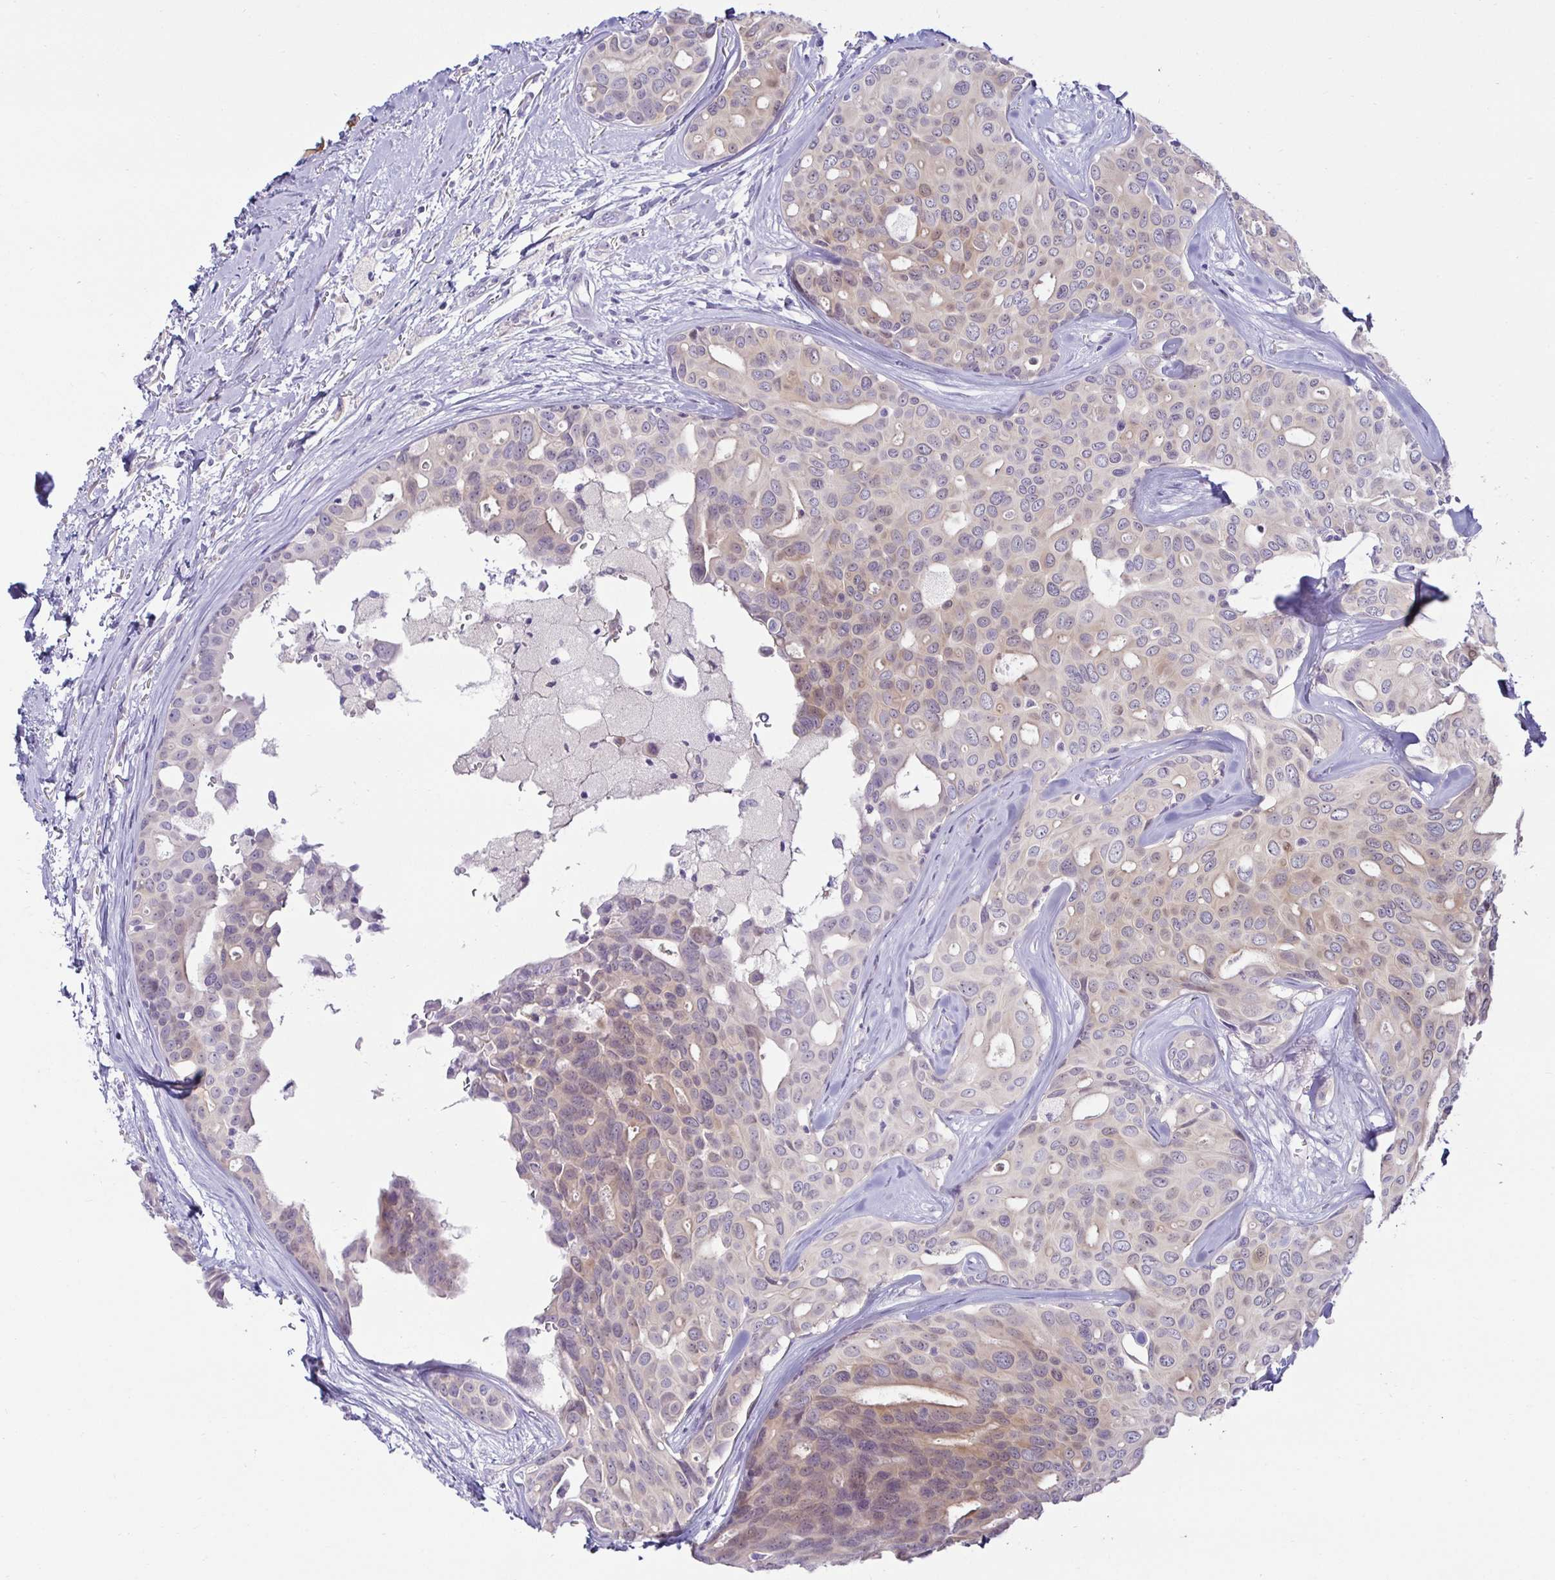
{"staining": {"intensity": "weak", "quantity": "<25%", "location": "cytoplasmic/membranous"}, "tissue": "breast cancer", "cell_type": "Tumor cells", "image_type": "cancer", "snomed": [{"axis": "morphology", "description": "Duct carcinoma"}, {"axis": "topography", "description": "Breast"}], "caption": "Tumor cells show no significant staining in intraductal carcinoma (breast).", "gene": "MON2", "patient": {"sex": "female", "age": 54}}